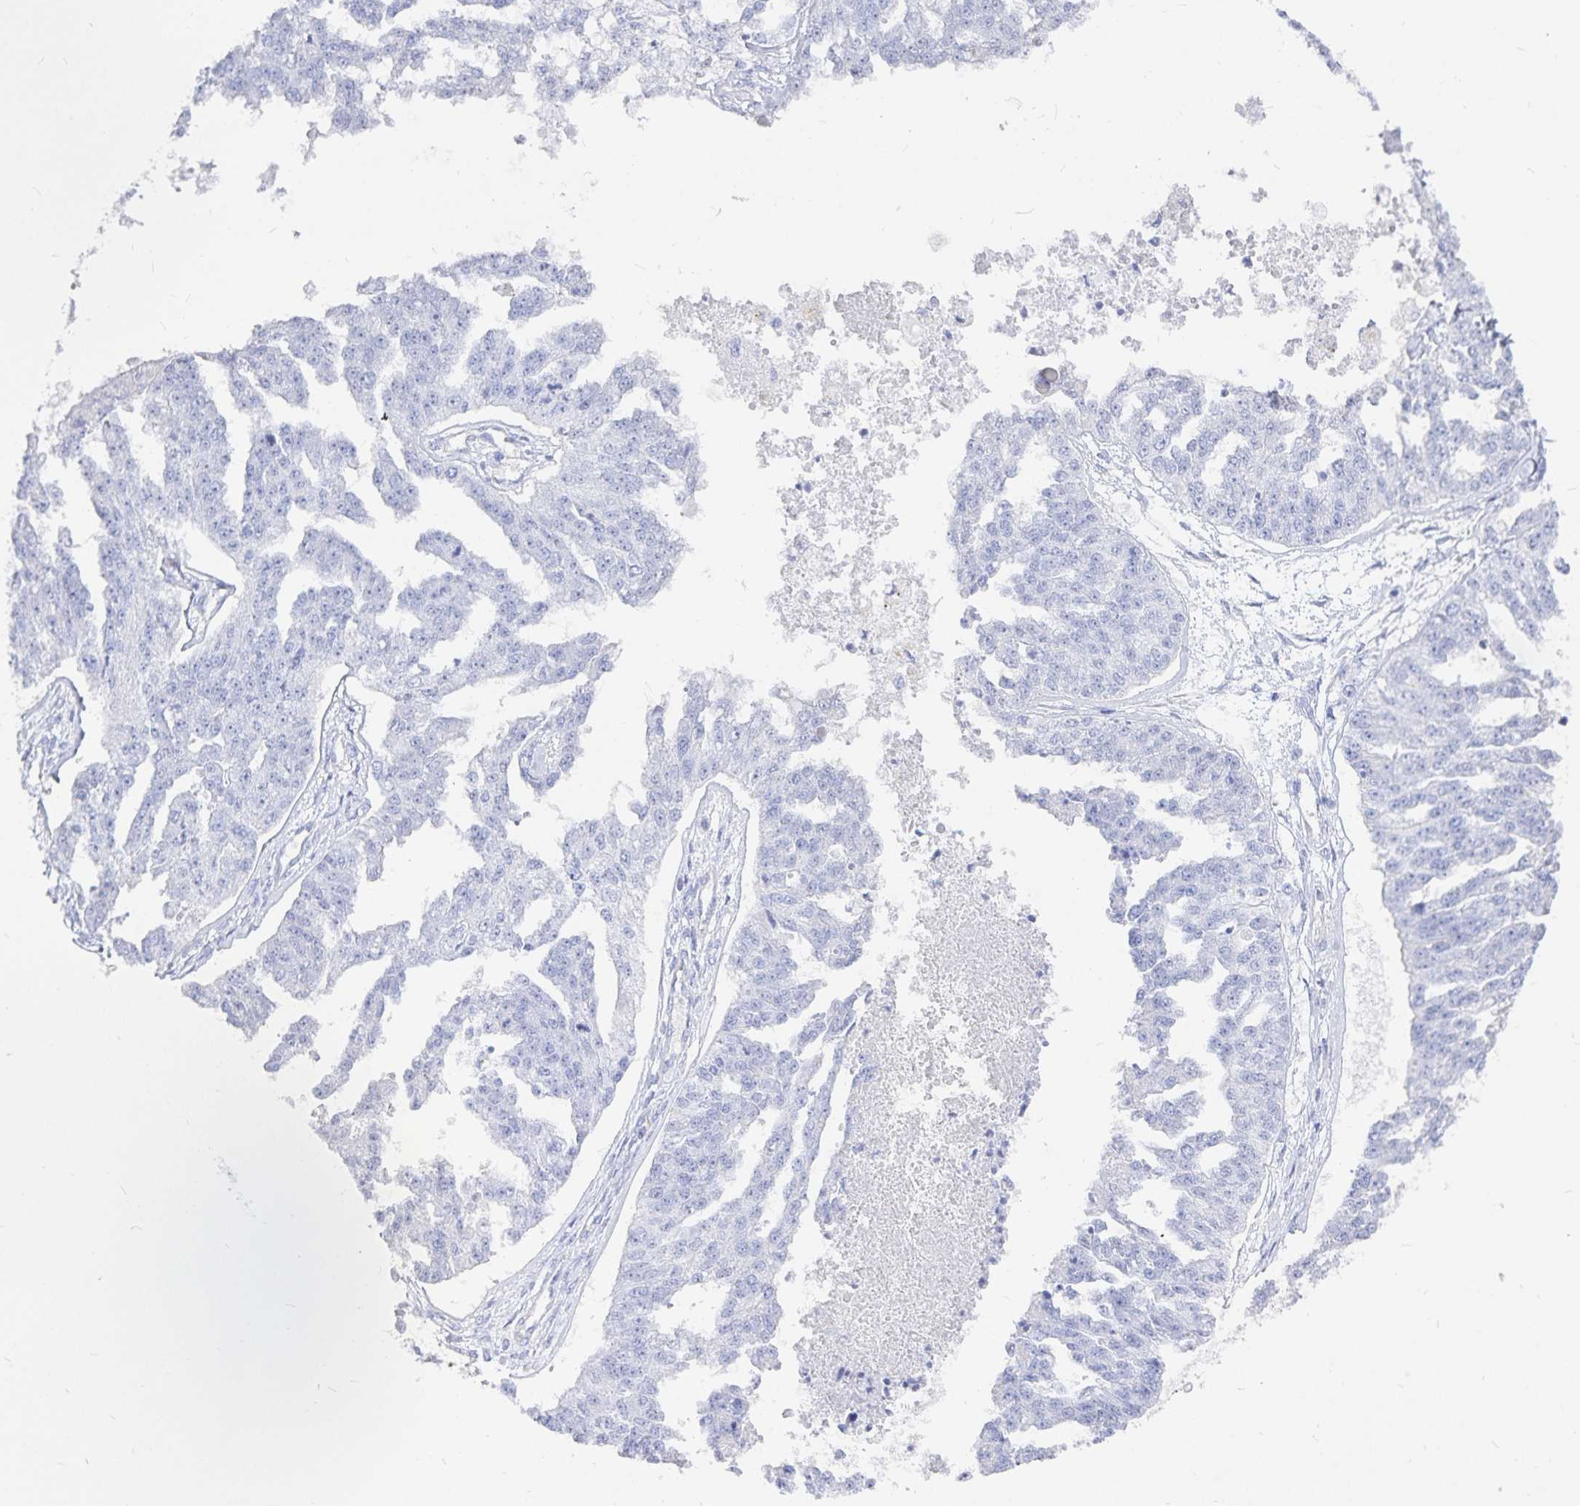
{"staining": {"intensity": "negative", "quantity": "none", "location": "none"}, "tissue": "ovarian cancer", "cell_type": "Tumor cells", "image_type": "cancer", "snomed": [{"axis": "morphology", "description": "Cystadenocarcinoma, serous, NOS"}, {"axis": "topography", "description": "Ovary"}], "caption": "This is an immunohistochemistry image of human ovarian cancer. There is no staining in tumor cells.", "gene": "INSL5", "patient": {"sex": "female", "age": 58}}